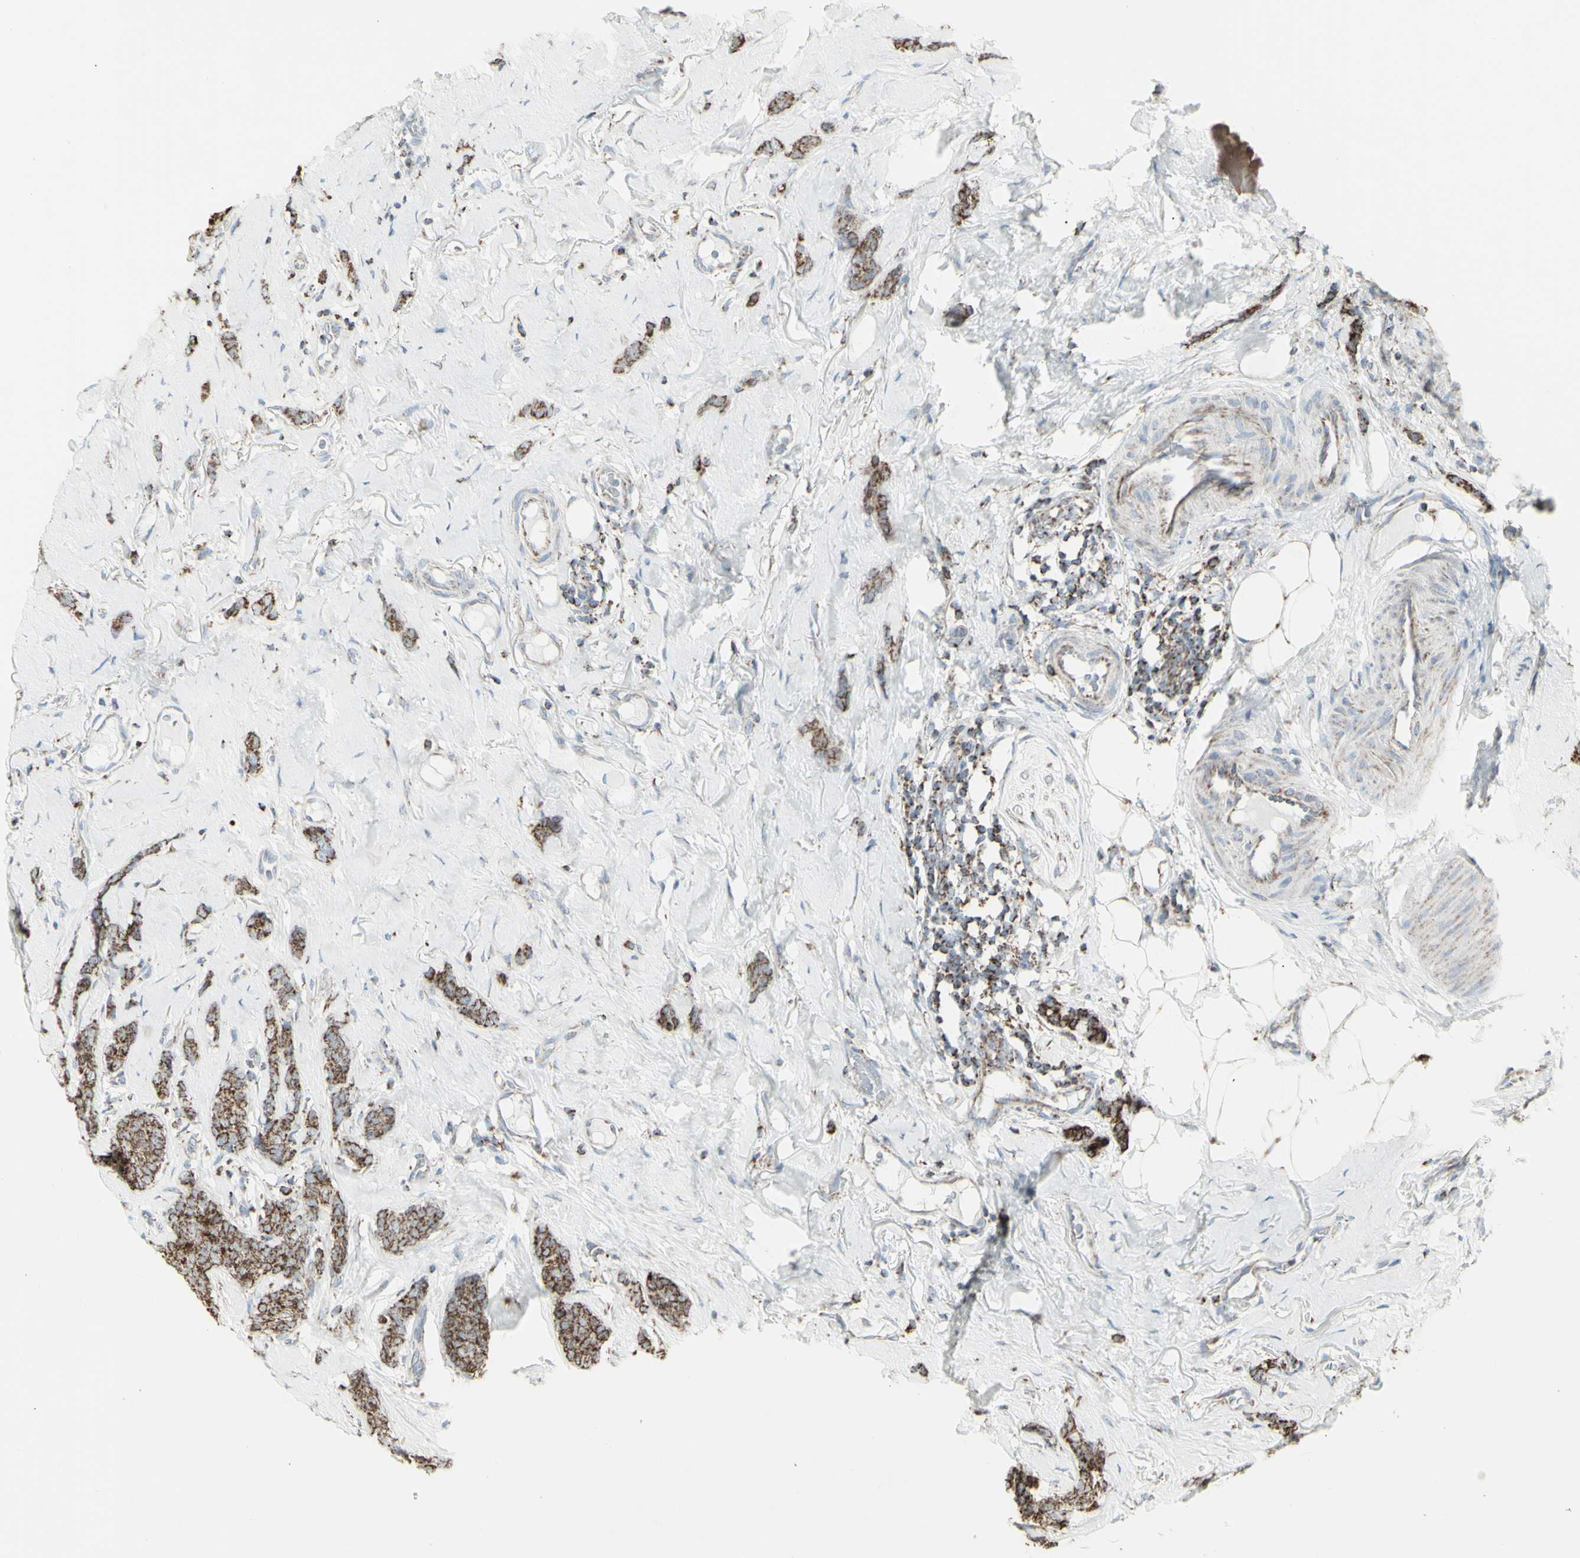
{"staining": {"intensity": "strong", "quantity": ">75%", "location": "cytoplasmic/membranous"}, "tissue": "breast cancer", "cell_type": "Tumor cells", "image_type": "cancer", "snomed": [{"axis": "morphology", "description": "Lobular carcinoma"}, {"axis": "topography", "description": "Skin"}, {"axis": "topography", "description": "Breast"}], "caption": "Protein expression analysis of human breast cancer (lobular carcinoma) reveals strong cytoplasmic/membranous expression in approximately >75% of tumor cells.", "gene": "PLGRKT", "patient": {"sex": "female", "age": 46}}